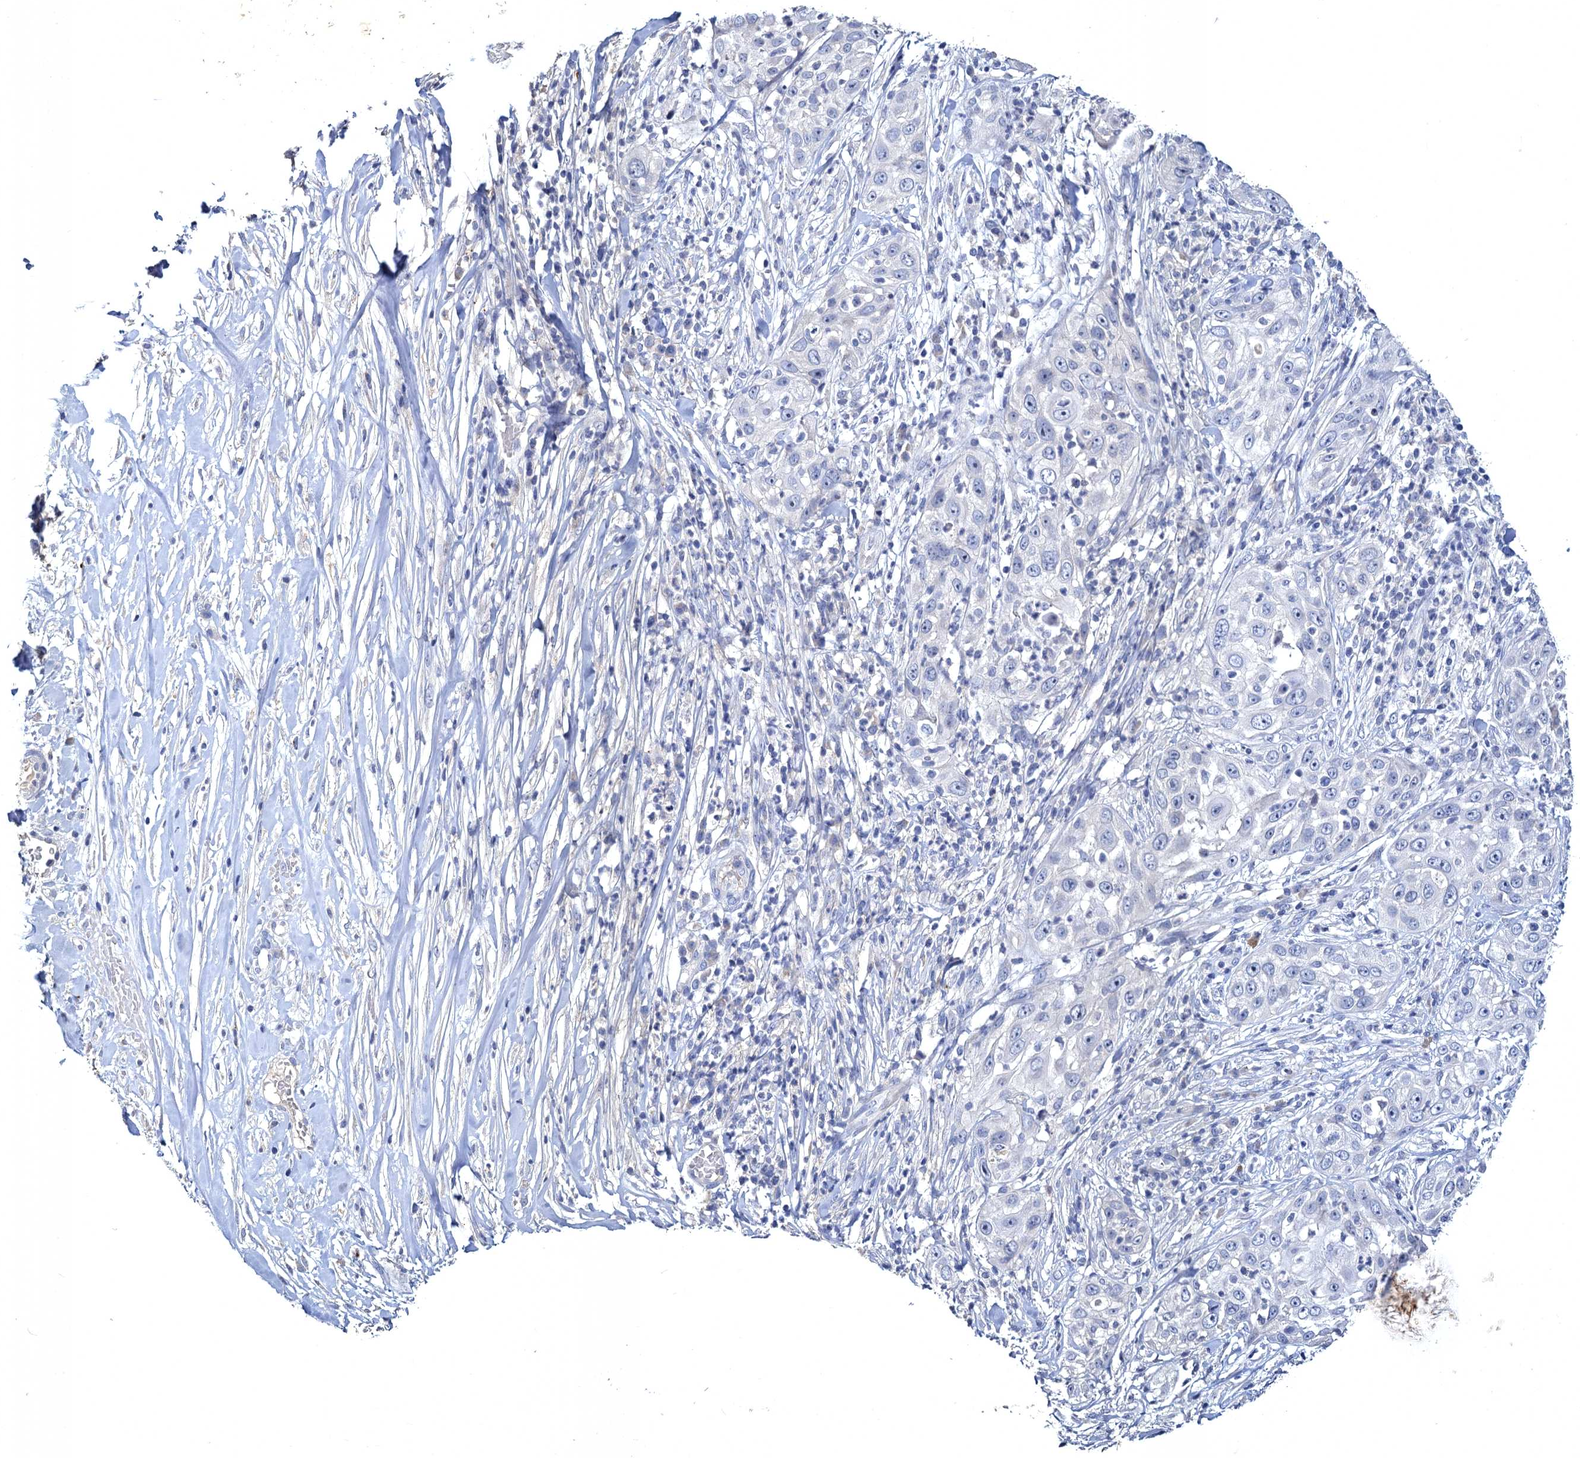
{"staining": {"intensity": "negative", "quantity": "none", "location": "none"}, "tissue": "skin cancer", "cell_type": "Tumor cells", "image_type": "cancer", "snomed": [{"axis": "morphology", "description": "Squamous cell carcinoma, NOS"}, {"axis": "topography", "description": "Skin"}], "caption": "Immunohistochemistry (IHC) micrograph of human squamous cell carcinoma (skin) stained for a protein (brown), which shows no staining in tumor cells. (Stains: DAB IHC with hematoxylin counter stain, Microscopy: brightfield microscopy at high magnification).", "gene": "ATP9A", "patient": {"sex": "female", "age": 44}}